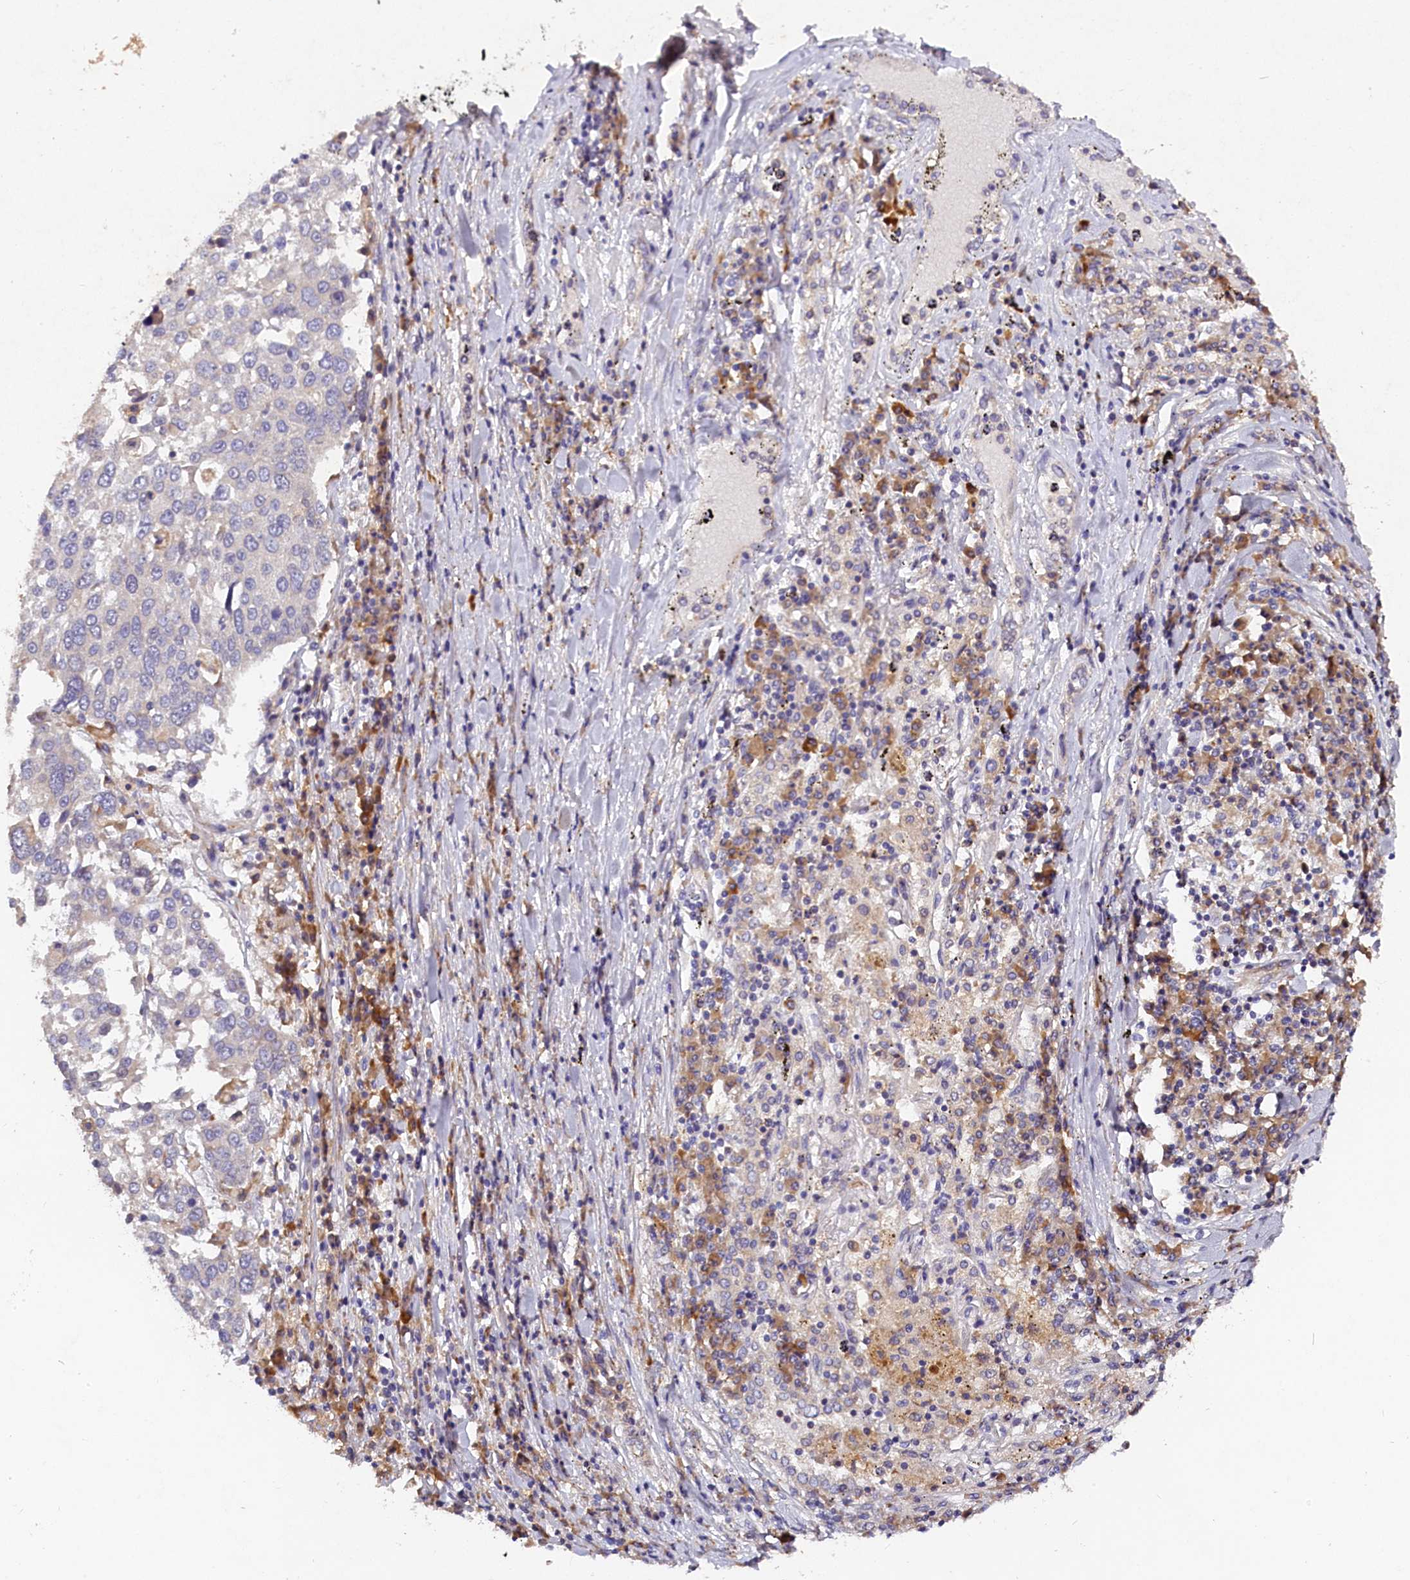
{"staining": {"intensity": "negative", "quantity": "none", "location": "none"}, "tissue": "lung cancer", "cell_type": "Tumor cells", "image_type": "cancer", "snomed": [{"axis": "morphology", "description": "Squamous cell carcinoma, NOS"}, {"axis": "topography", "description": "Lung"}], "caption": "High power microscopy histopathology image of an immunohistochemistry image of squamous cell carcinoma (lung), revealing no significant staining in tumor cells.", "gene": "ST7L", "patient": {"sex": "male", "age": 65}}